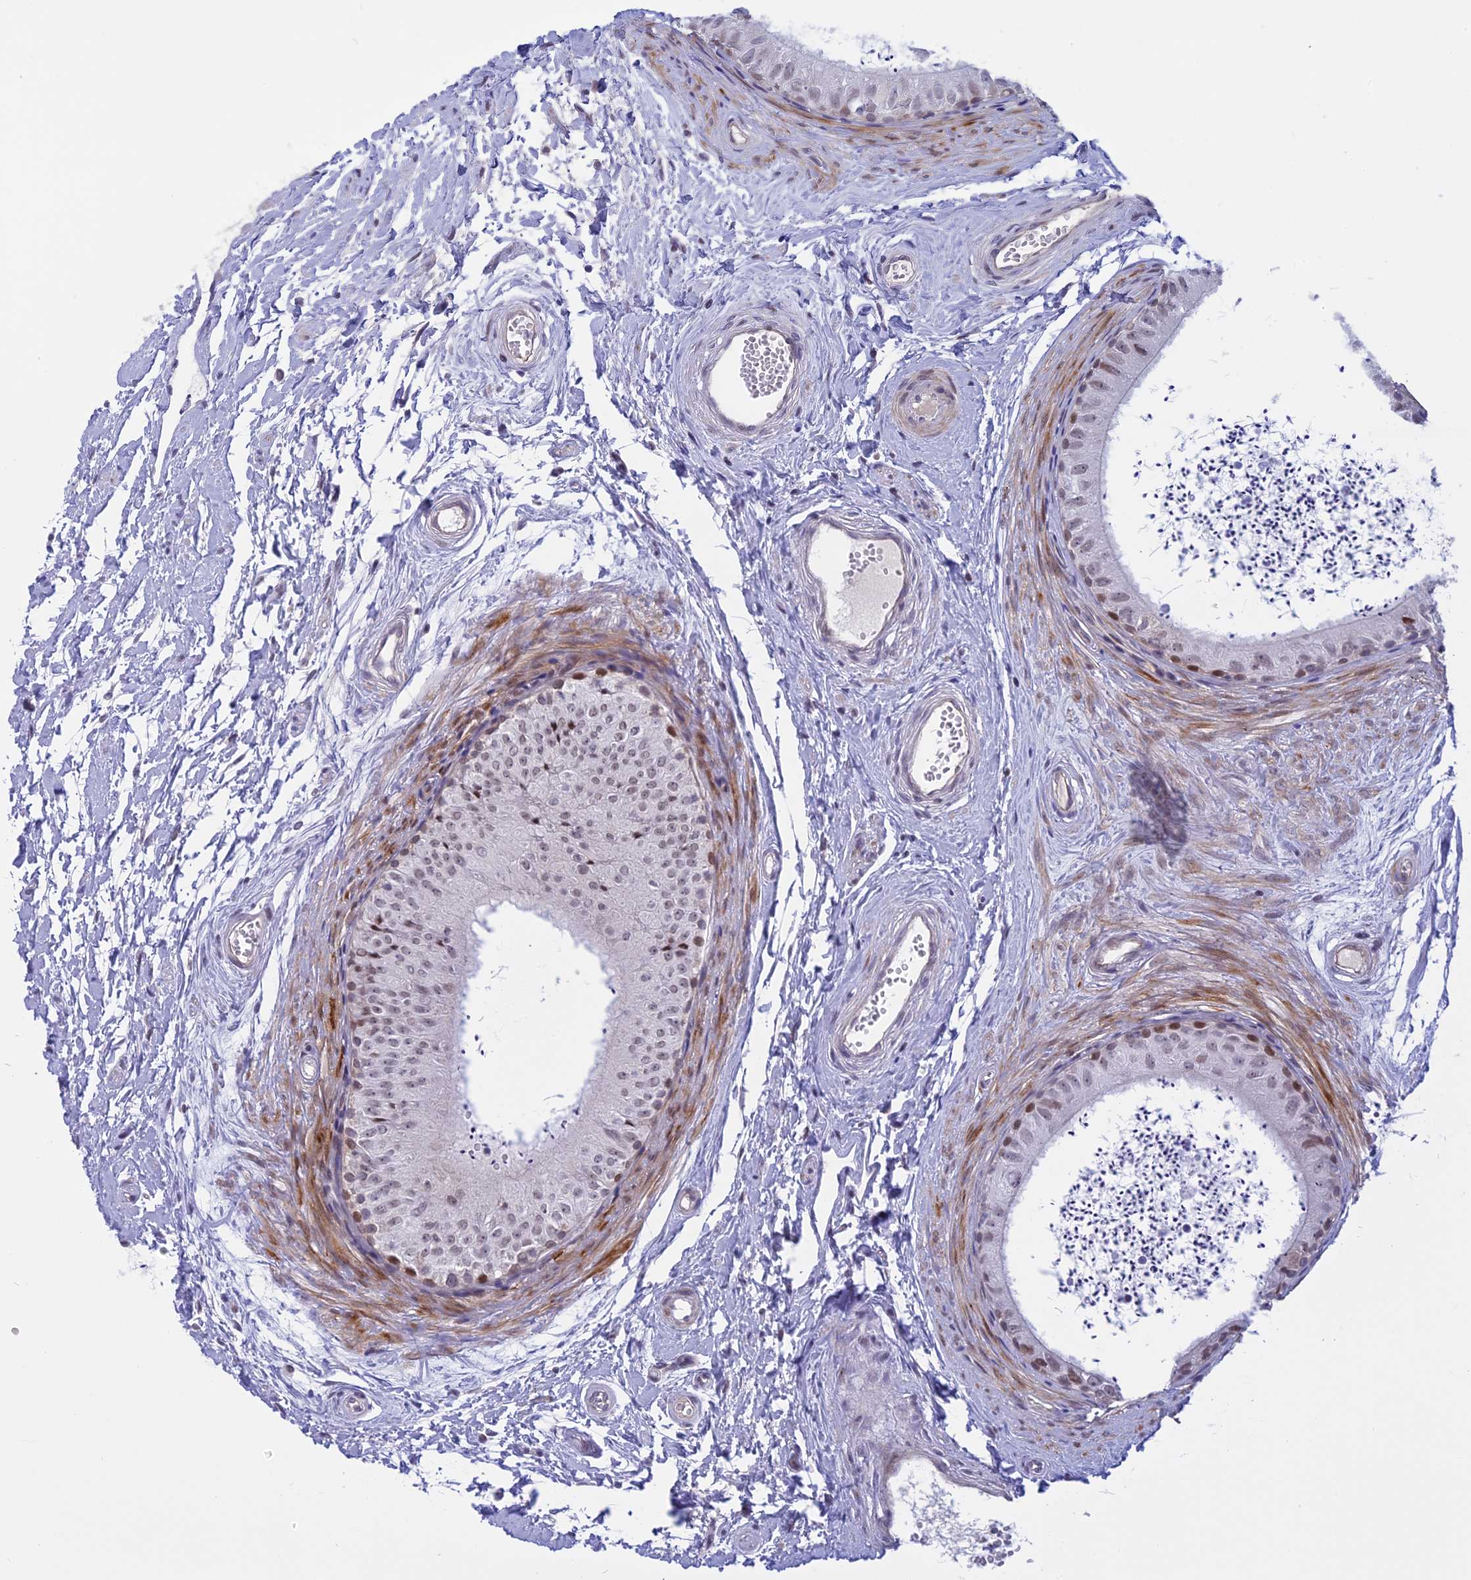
{"staining": {"intensity": "moderate", "quantity": "<25%", "location": "nuclear"}, "tissue": "epididymis", "cell_type": "Glandular cells", "image_type": "normal", "snomed": [{"axis": "morphology", "description": "Normal tissue, NOS"}, {"axis": "topography", "description": "Epididymis"}], "caption": "Immunohistochemical staining of normal human epididymis demonstrates <25% levels of moderate nuclear protein positivity in about <25% of glandular cells.", "gene": "CORO2A", "patient": {"sex": "male", "age": 56}}